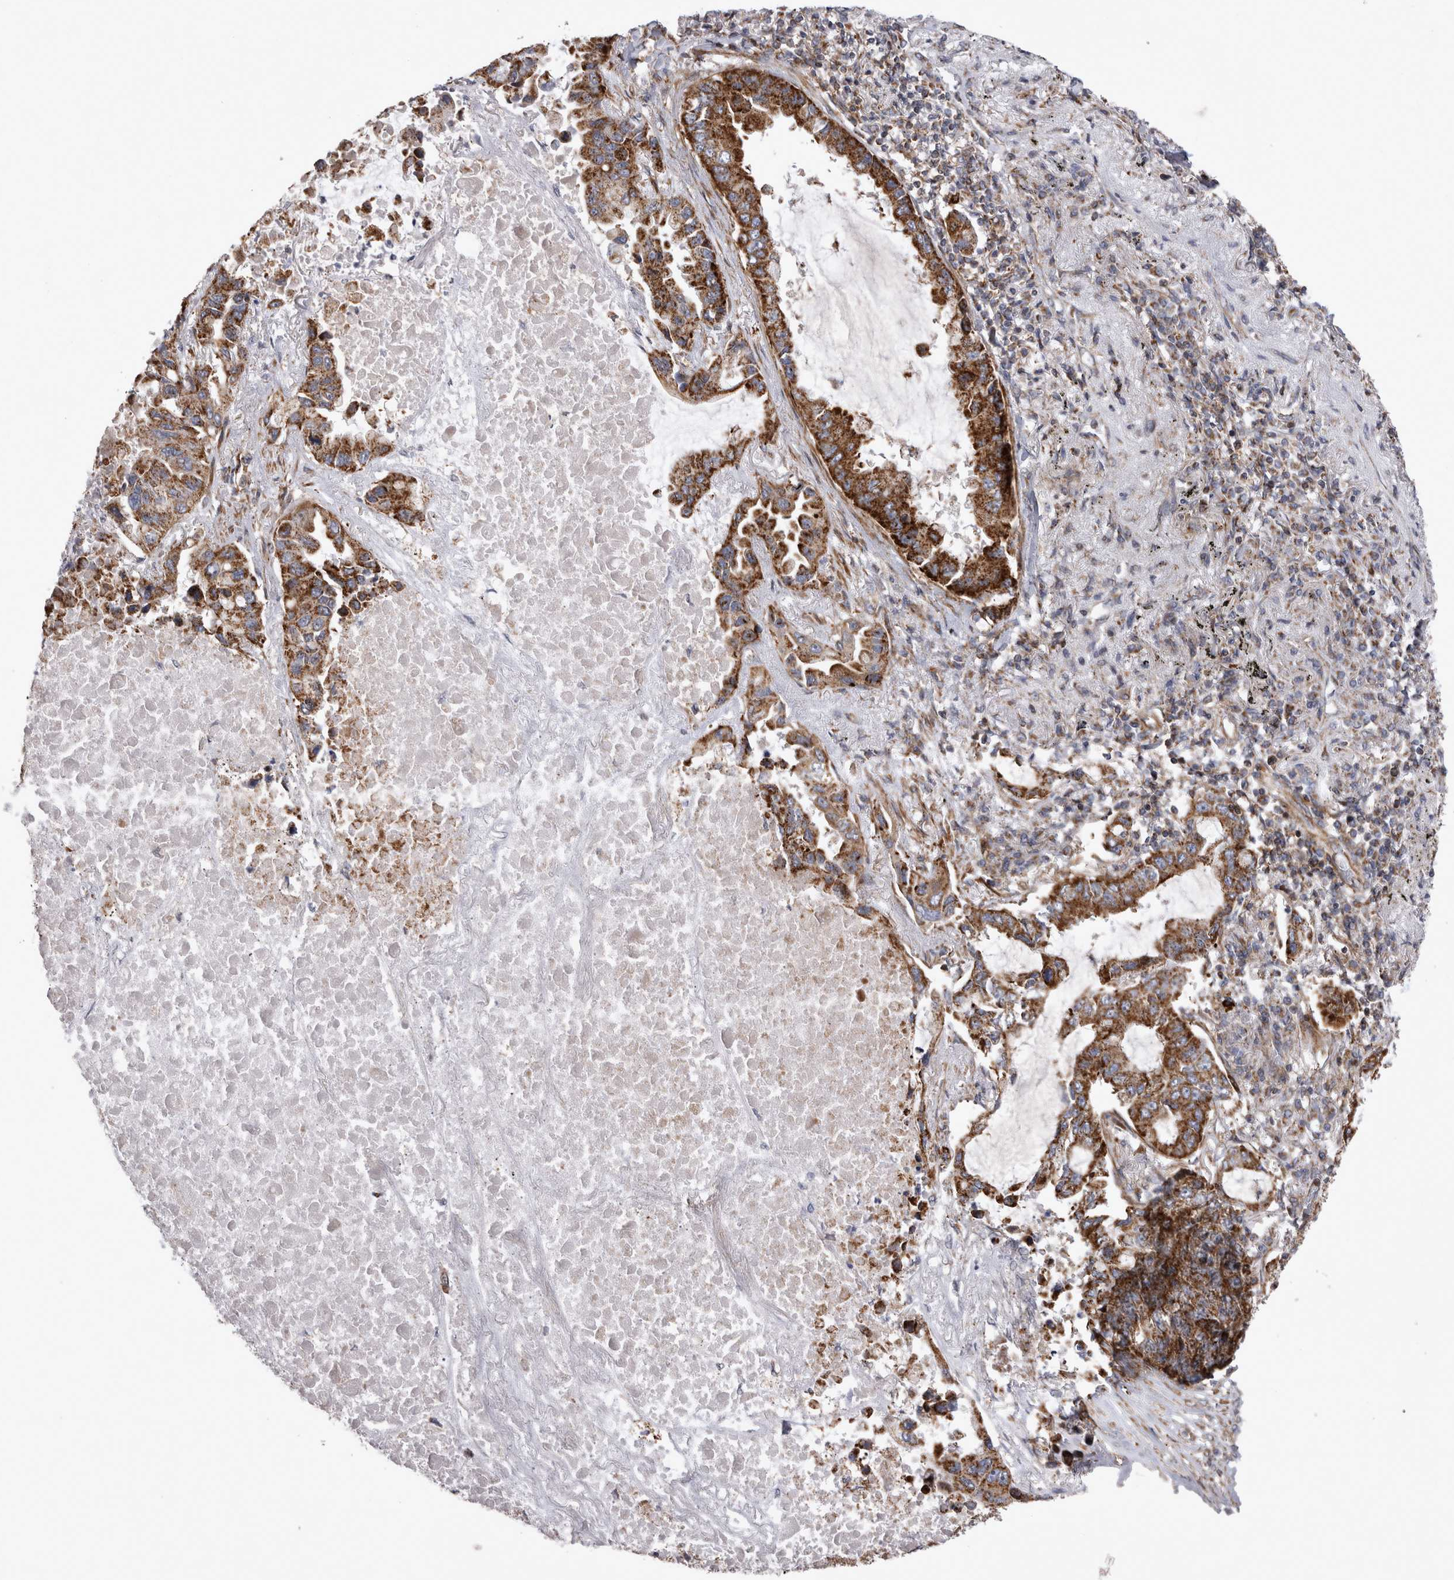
{"staining": {"intensity": "strong", "quantity": ">75%", "location": "cytoplasmic/membranous"}, "tissue": "lung cancer", "cell_type": "Tumor cells", "image_type": "cancer", "snomed": [{"axis": "morphology", "description": "Adenocarcinoma, NOS"}, {"axis": "topography", "description": "Lung"}], "caption": "About >75% of tumor cells in adenocarcinoma (lung) display strong cytoplasmic/membranous protein positivity as visualized by brown immunohistochemical staining.", "gene": "TSPOAP1", "patient": {"sex": "male", "age": 64}}